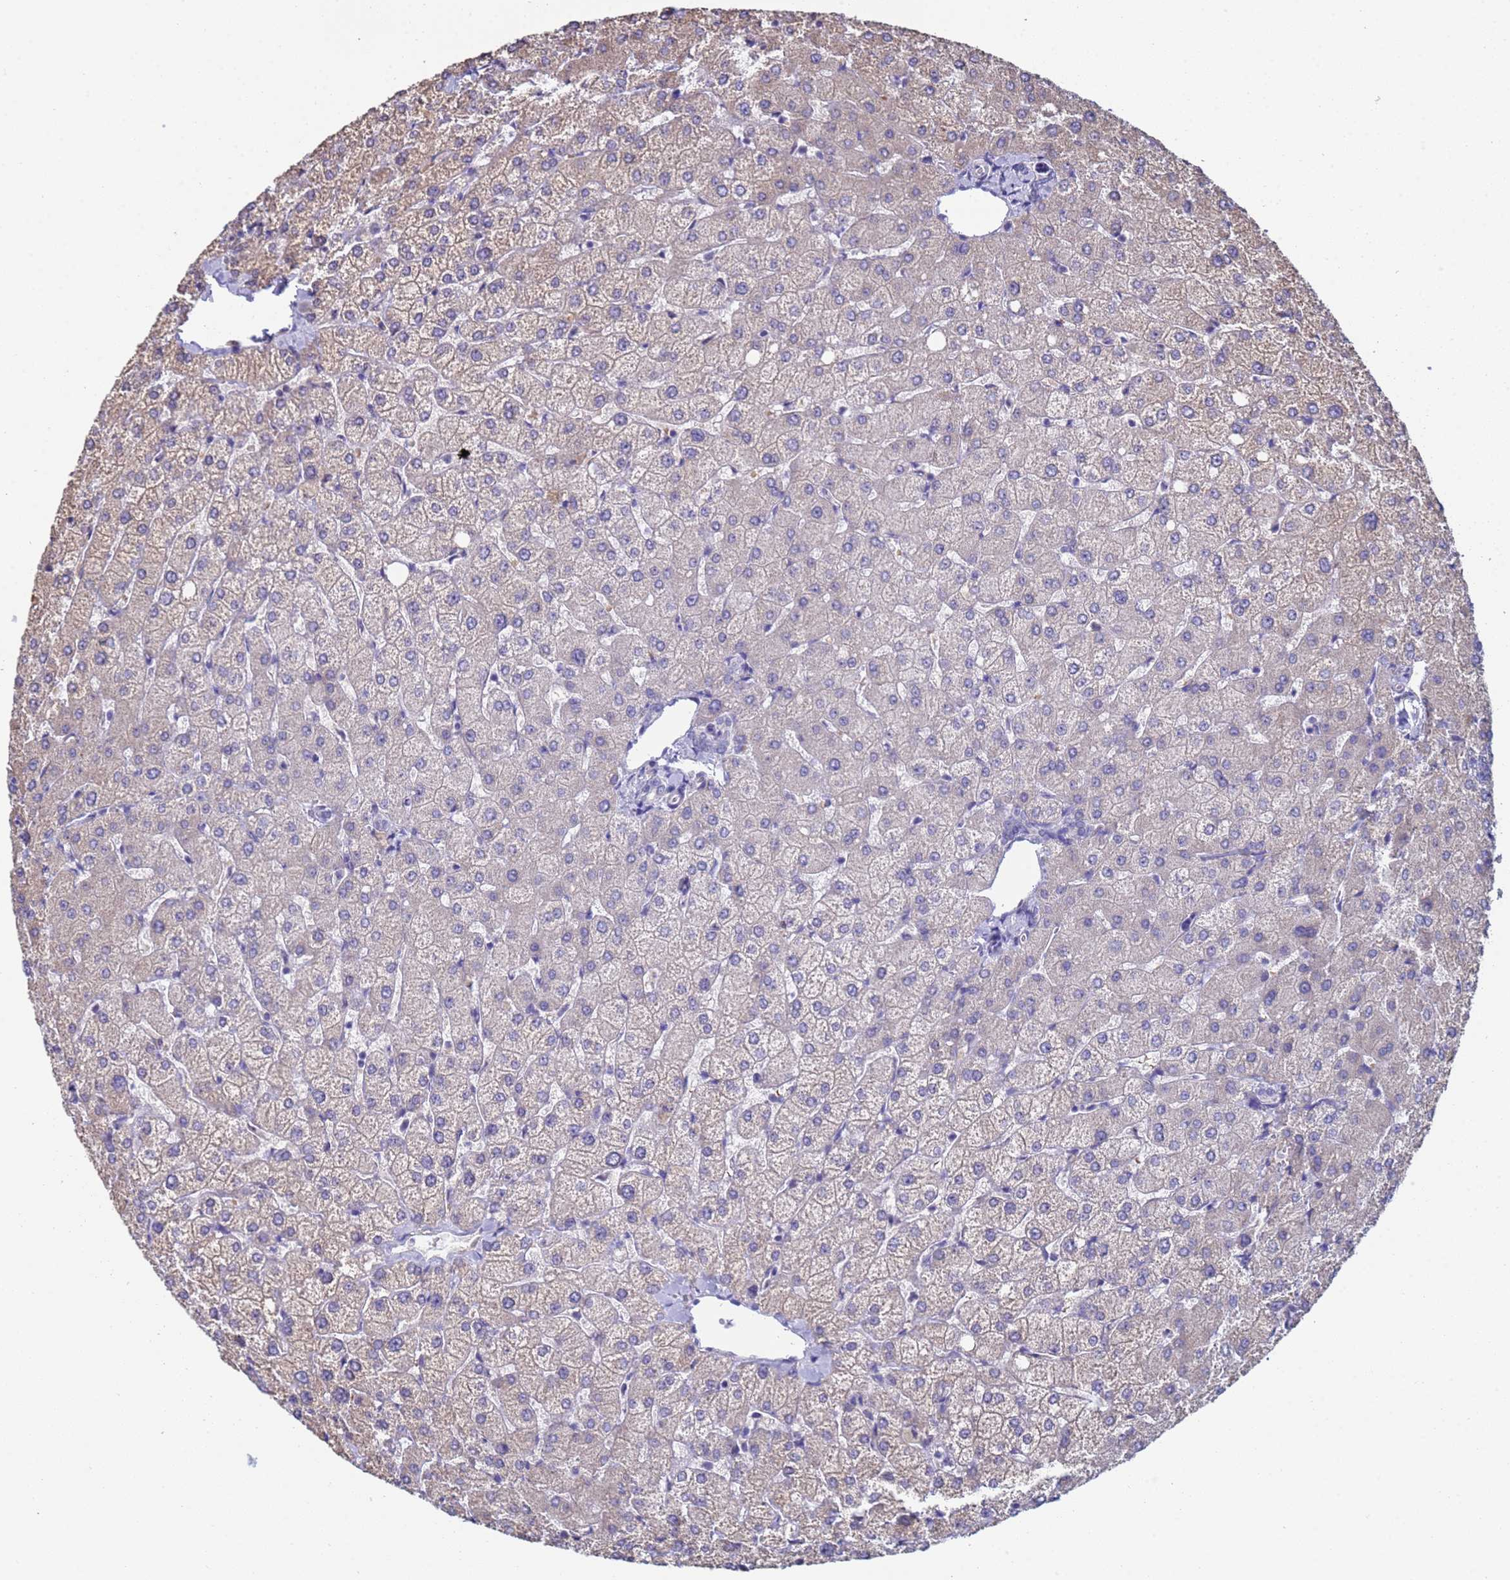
{"staining": {"intensity": "negative", "quantity": "none", "location": "none"}, "tissue": "liver", "cell_type": "Cholangiocytes", "image_type": "normal", "snomed": [{"axis": "morphology", "description": "Normal tissue, NOS"}, {"axis": "topography", "description": "Liver"}], "caption": "Cholangiocytes are negative for protein expression in normal human liver. (DAB (3,3'-diaminobenzidine) IHC, high magnification).", "gene": "CLHC1", "patient": {"sex": "female", "age": 54}}